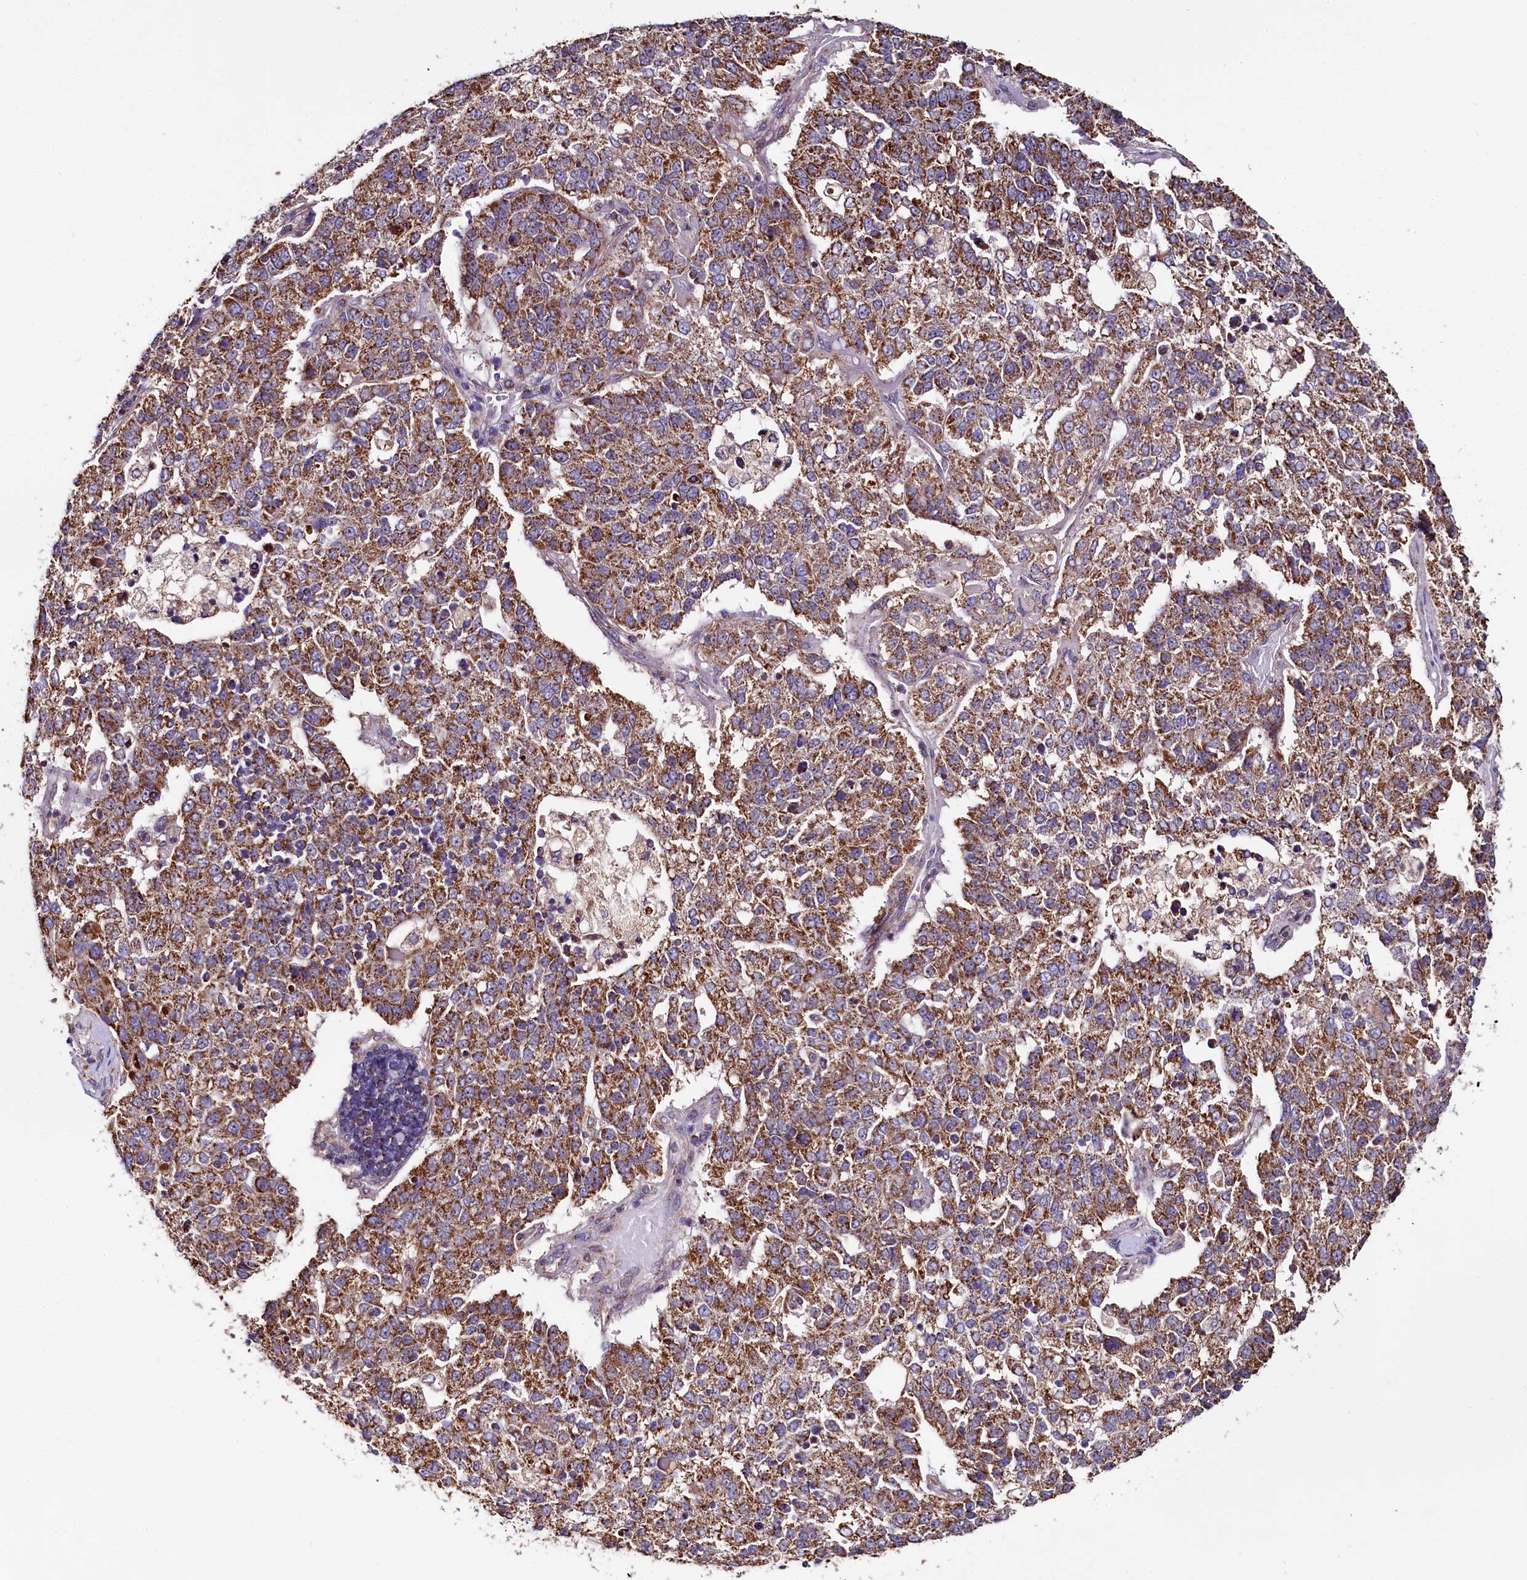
{"staining": {"intensity": "strong", "quantity": ">75%", "location": "cytoplasmic/membranous"}, "tissue": "pancreatic cancer", "cell_type": "Tumor cells", "image_type": "cancer", "snomed": [{"axis": "morphology", "description": "Adenocarcinoma, NOS"}, {"axis": "topography", "description": "Pancreas"}], "caption": "Immunohistochemistry (IHC) (DAB) staining of human adenocarcinoma (pancreatic) displays strong cytoplasmic/membranous protein positivity in approximately >75% of tumor cells. (brown staining indicates protein expression, while blue staining denotes nuclei).", "gene": "SPRYD3", "patient": {"sex": "female", "age": 61}}